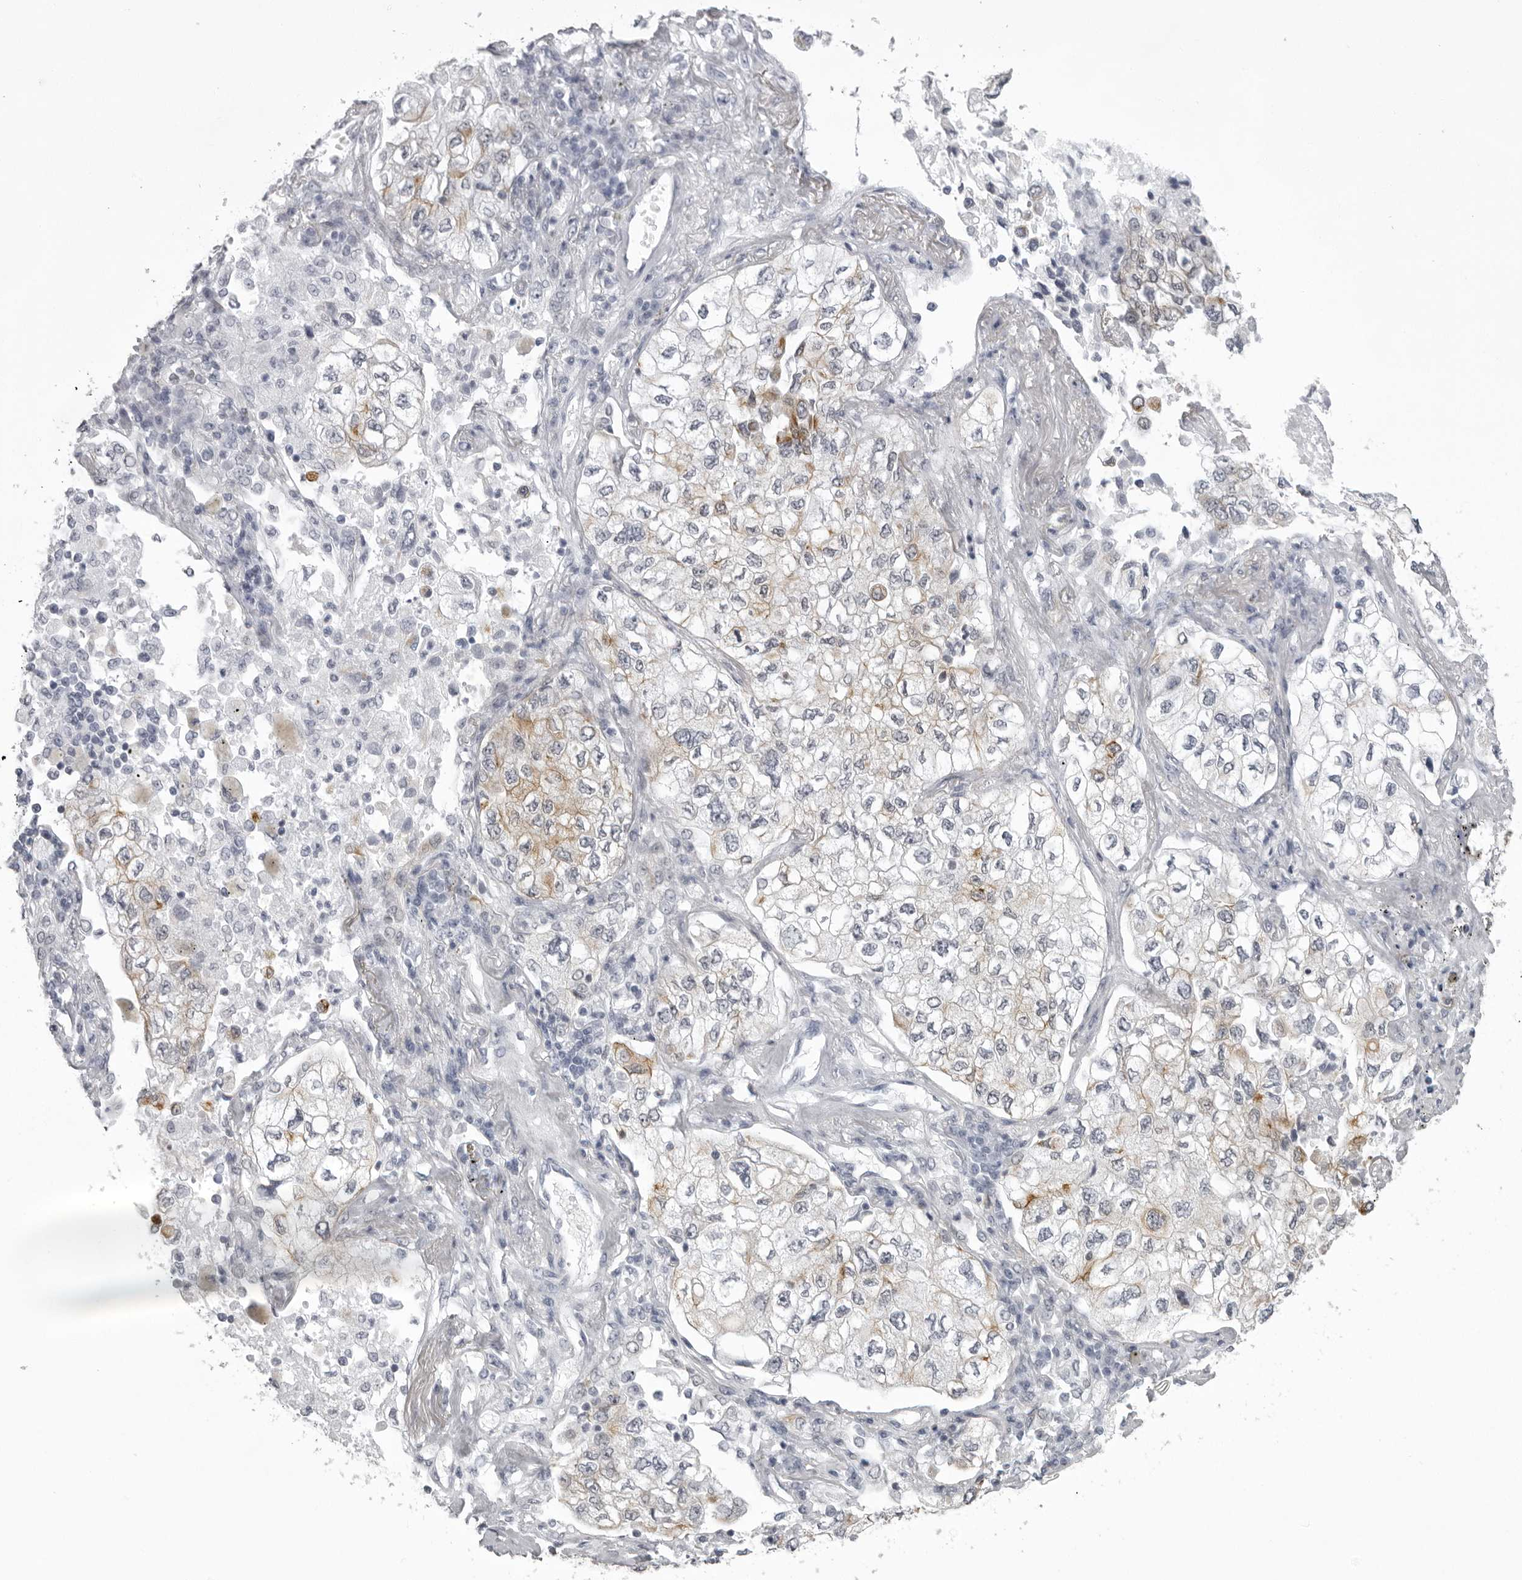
{"staining": {"intensity": "weak", "quantity": "25%-75%", "location": "cytoplasmic/membranous"}, "tissue": "lung cancer", "cell_type": "Tumor cells", "image_type": "cancer", "snomed": [{"axis": "morphology", "description": "Adenocarcinoma, NOS"}, {"axis": "topography", "description": "Lung"}], "caption": "Brown immunohistochemical staining in human lung cancer displays weak cytoplasmic/membranous expression in approximately 25%-75% of tumor cells. (DAB IHC, brown staining for protein, blue staining for nuclei).", "gene": "UROD", "patient": {"sex": "male", "age": 63}}